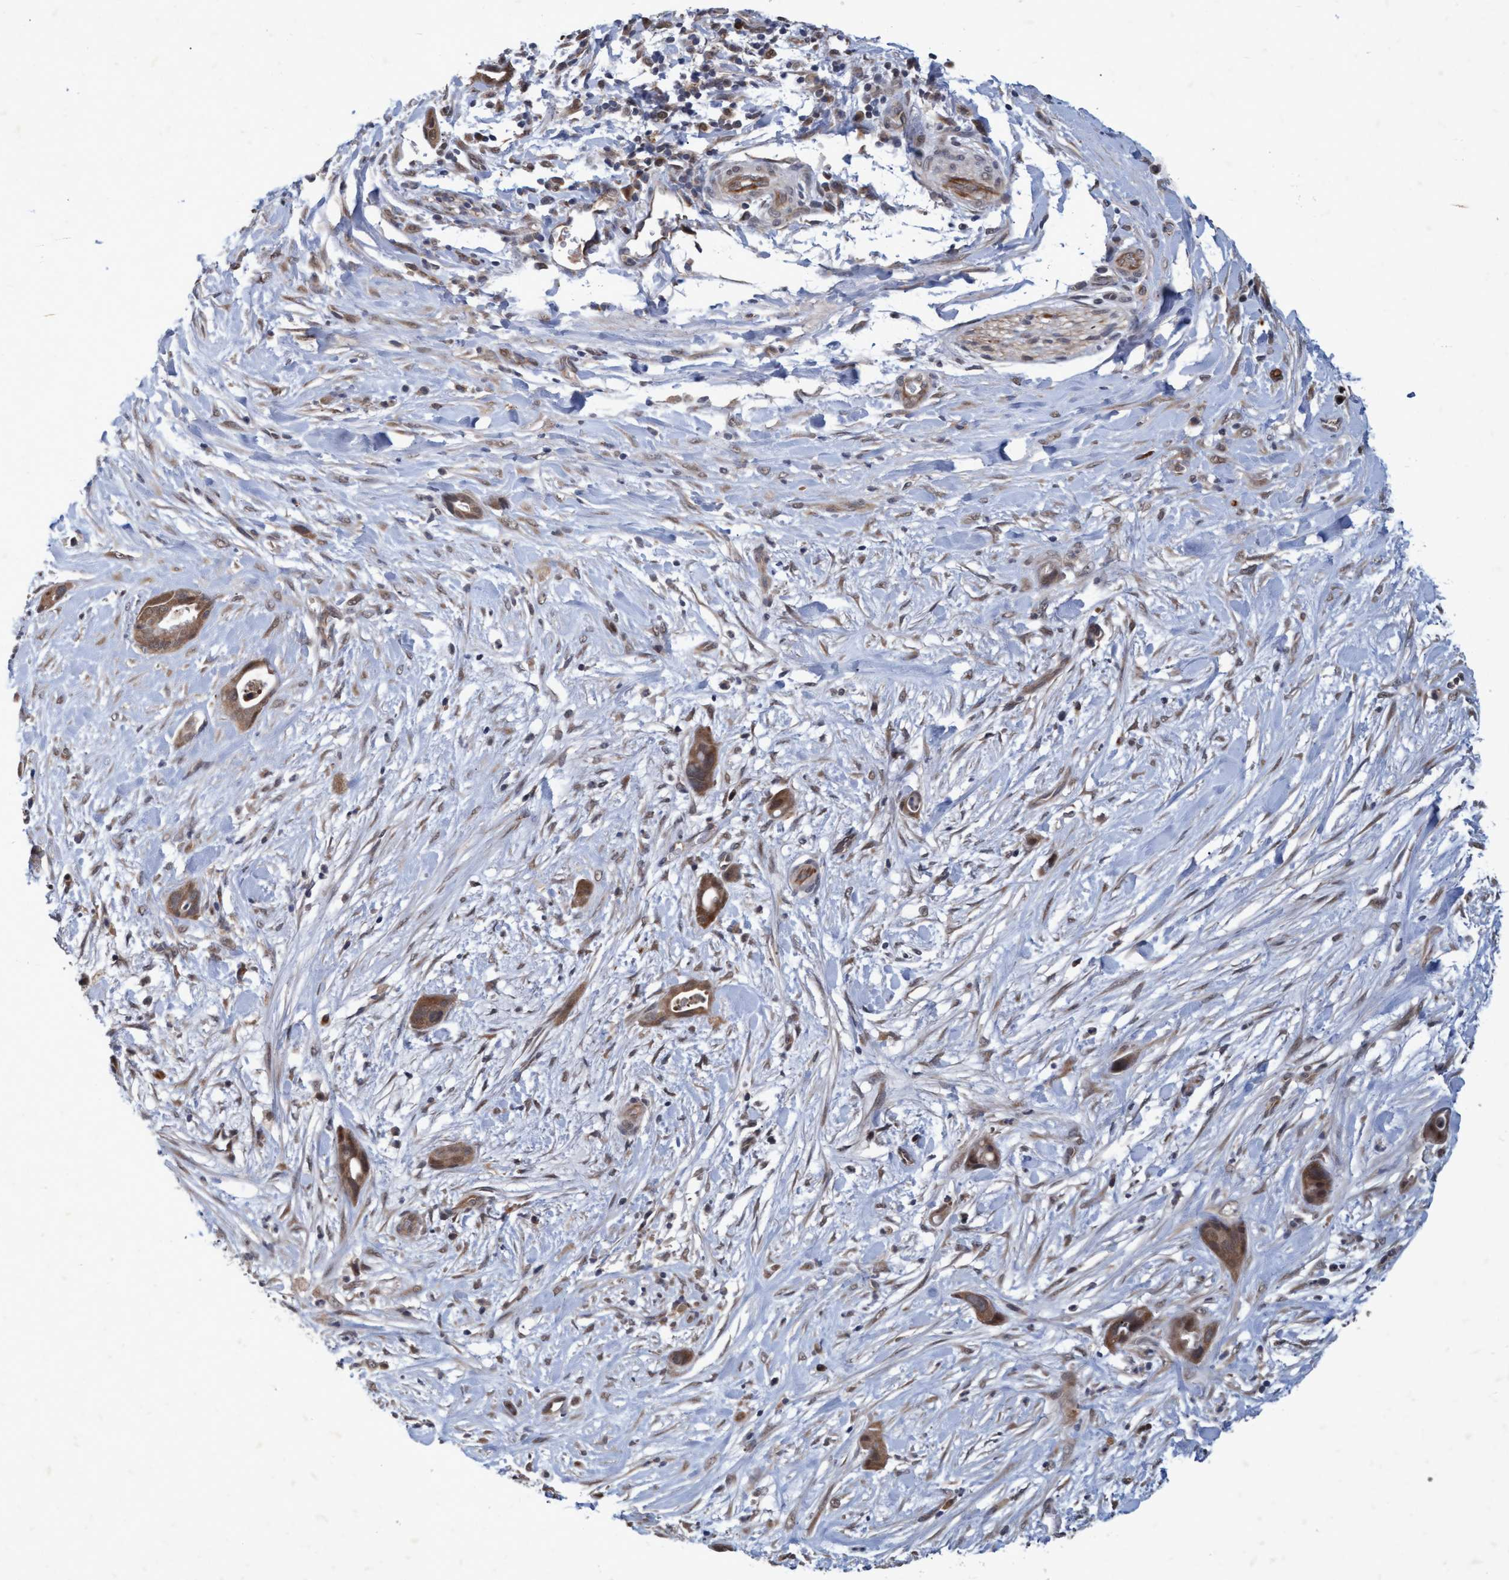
{"staining": {"intensity": "moderate", "quantity": ">75%", "location": "cytoplasmic/membranous,nuclear"}, "tissue": "pancreatic cancer", "cell_type": "Tumor cells", "image_type": "cancer", "snomed": [{"axis": "morphology", "description": "Adenocarcinoma, NOS"}, {"axis": "topography", "description": "Pancreas"}], "caption": "IHC of pancreatic cancer (adenocarcinoma) exhibits medium levels of moderate cytoplasmic/membranous and nuclear expression in about >75% of tumor cells. (DAB (3,3'-diaminobenzidine) = brown stain, brightfield microscopy at high magnification).", "gene": "PSMB6", "patient": {"sex": "male", "age": 59}}